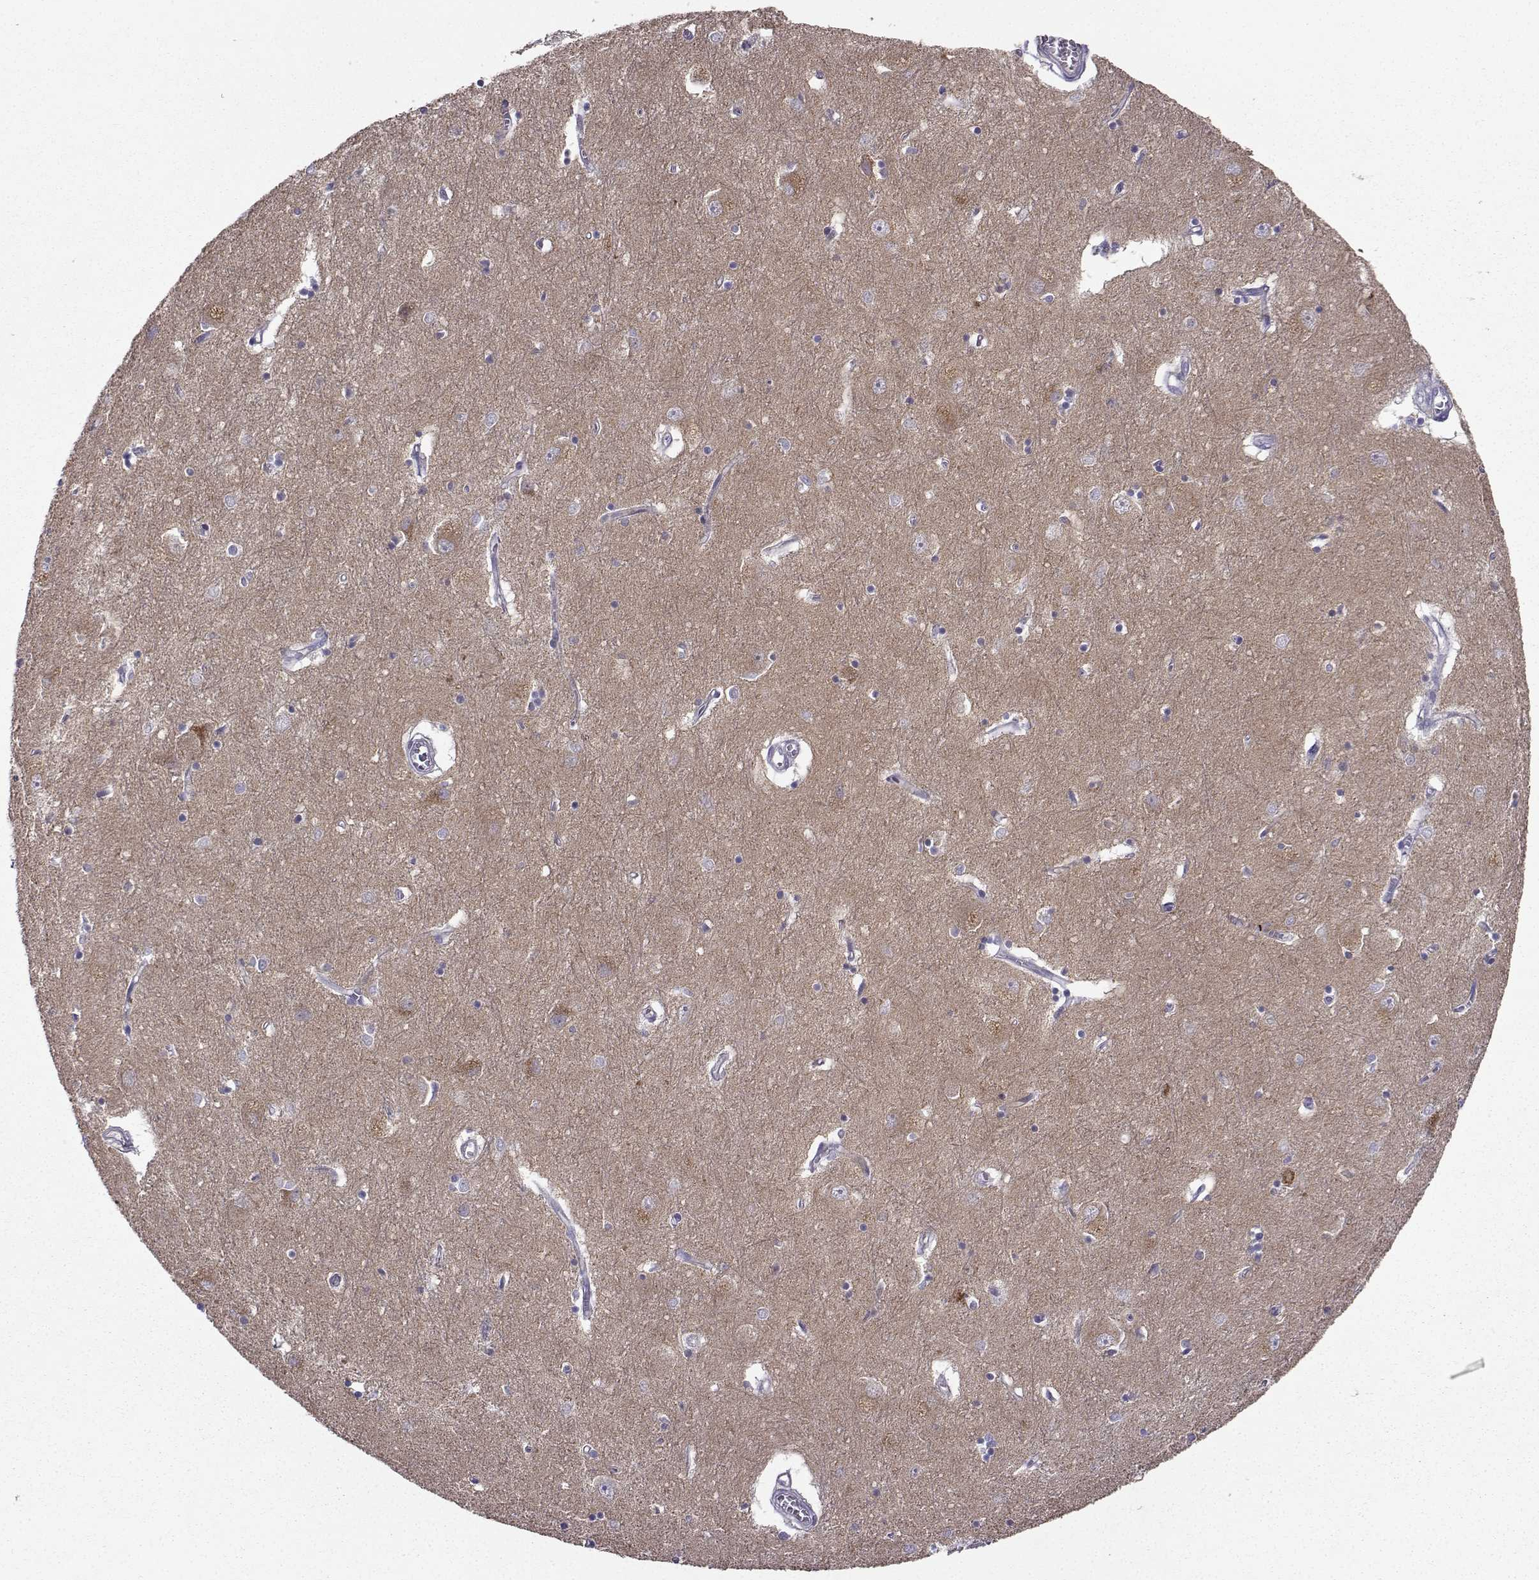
{"staining": {"intensity": "negative", "quantity": "none", "location": "none"}, "tissue": "caudate", "cell_type": "Glial cells", "image_type": "normal", "snomed": [{"axis": "morphology", "description": "Normal tissue, NOS"}, {"axis": "topography", "description": "Lateral ventricle wall"}], "caption": "A histopathology image of human caudate is negative for staining in glial cells. (Immunohistochemistry (ihc), brightfield microscopy, high magnification).", "gene": "STXBP5", "patient": {"sex": "male", "age": 54}}